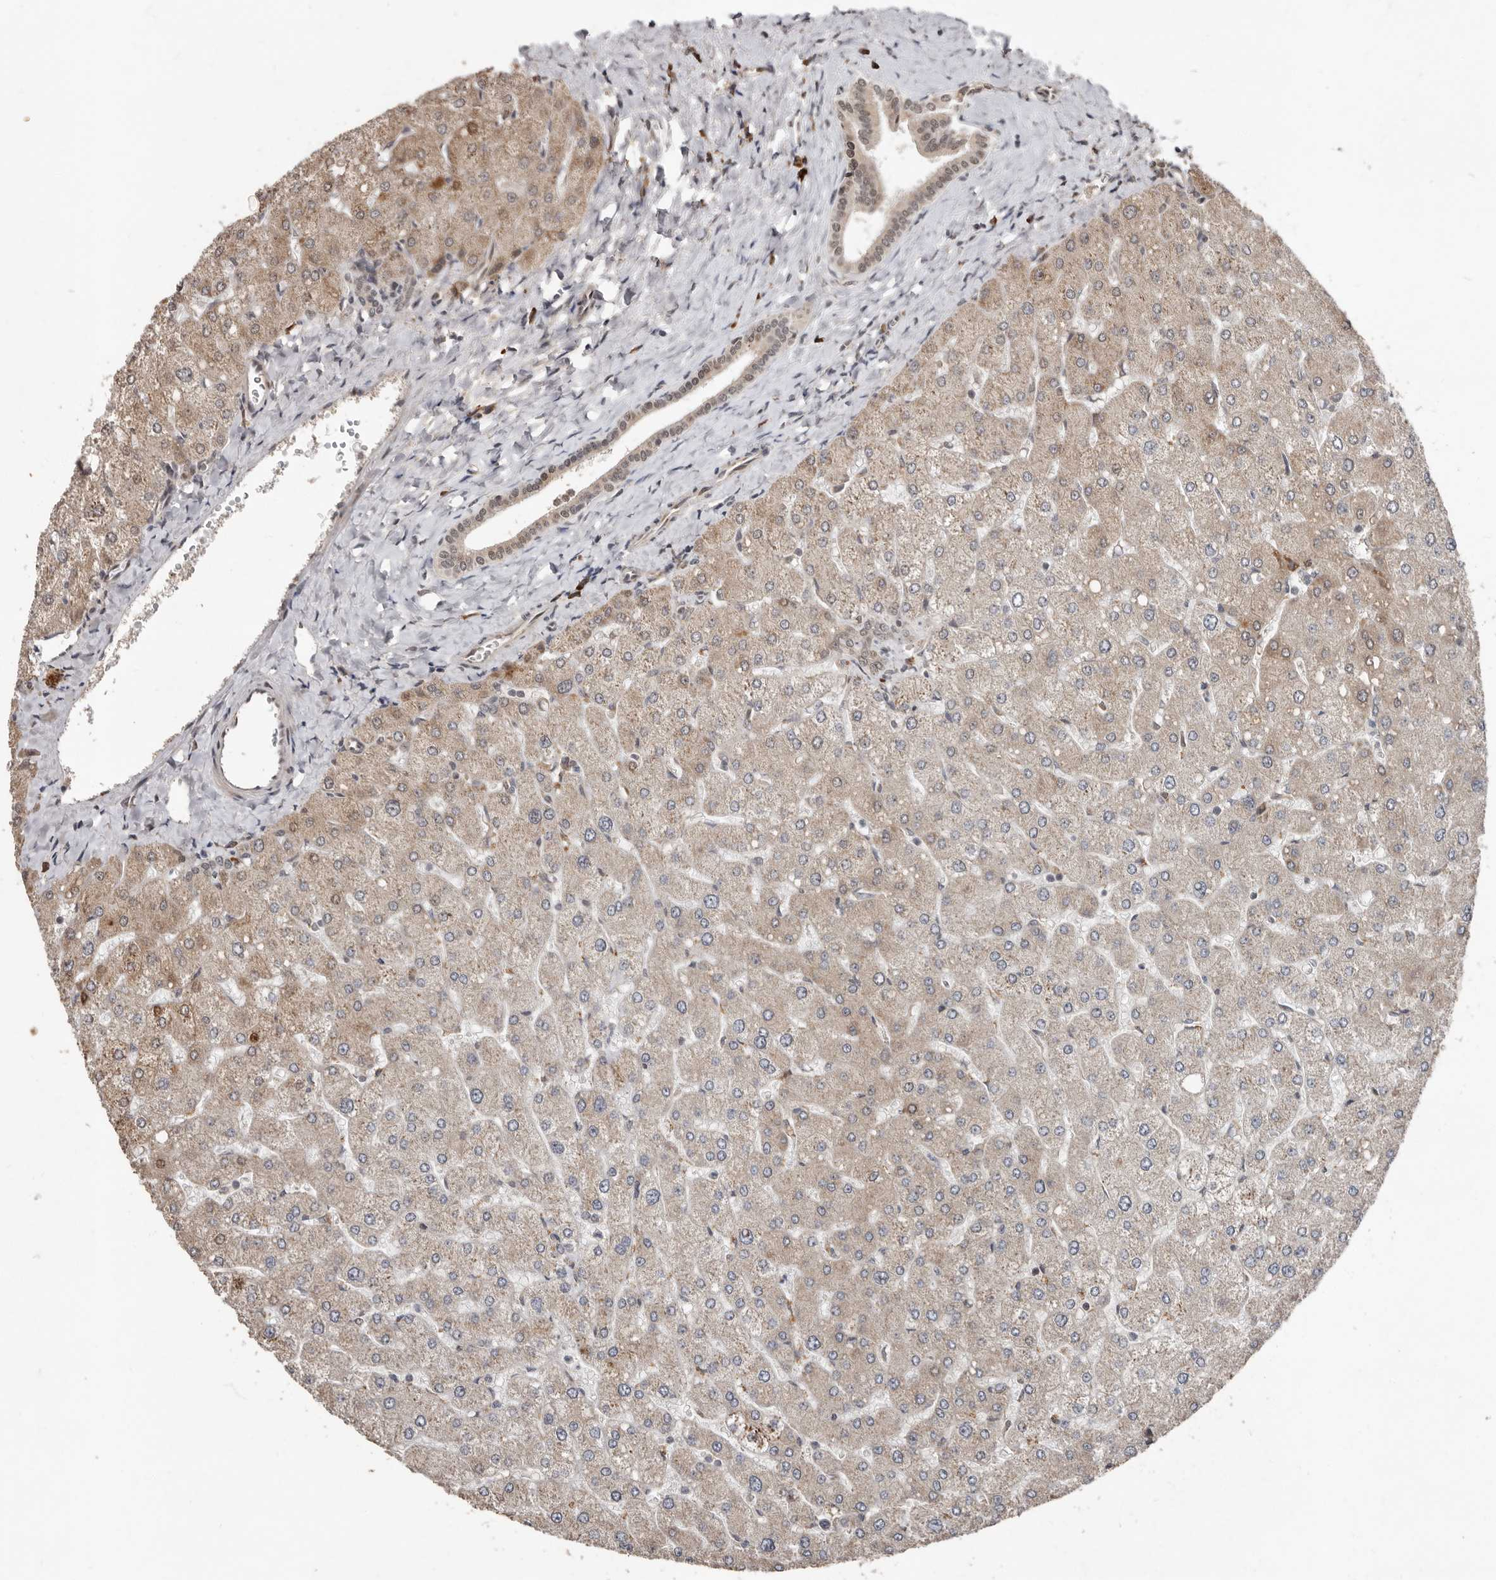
{"staining": {"intensity": "weak", "quantity": ">75%", "location": "cytoplasmic/membranous,nuclear"}, "tissue": "liver", "cell_type": "Cholangiocytes", "image_type": "normal", "snomed": [{"axis": "morphology", "description": "Normal tissue, NOS"}, {"axis": "topography", "description": "Liver"}], "caption": "DAB (3,3'-diaminobenzidine) immunohistochemical staining of unremarkable liver displays weak cytoplasmic/membranous,nuclear protein positivity in about >75% of cholangiocytes. (brown staining indicates protein expression, while blue staining denotes nuclei).", "gene": "LRGUK", "patient": {"sex": "male", "age": 55}}